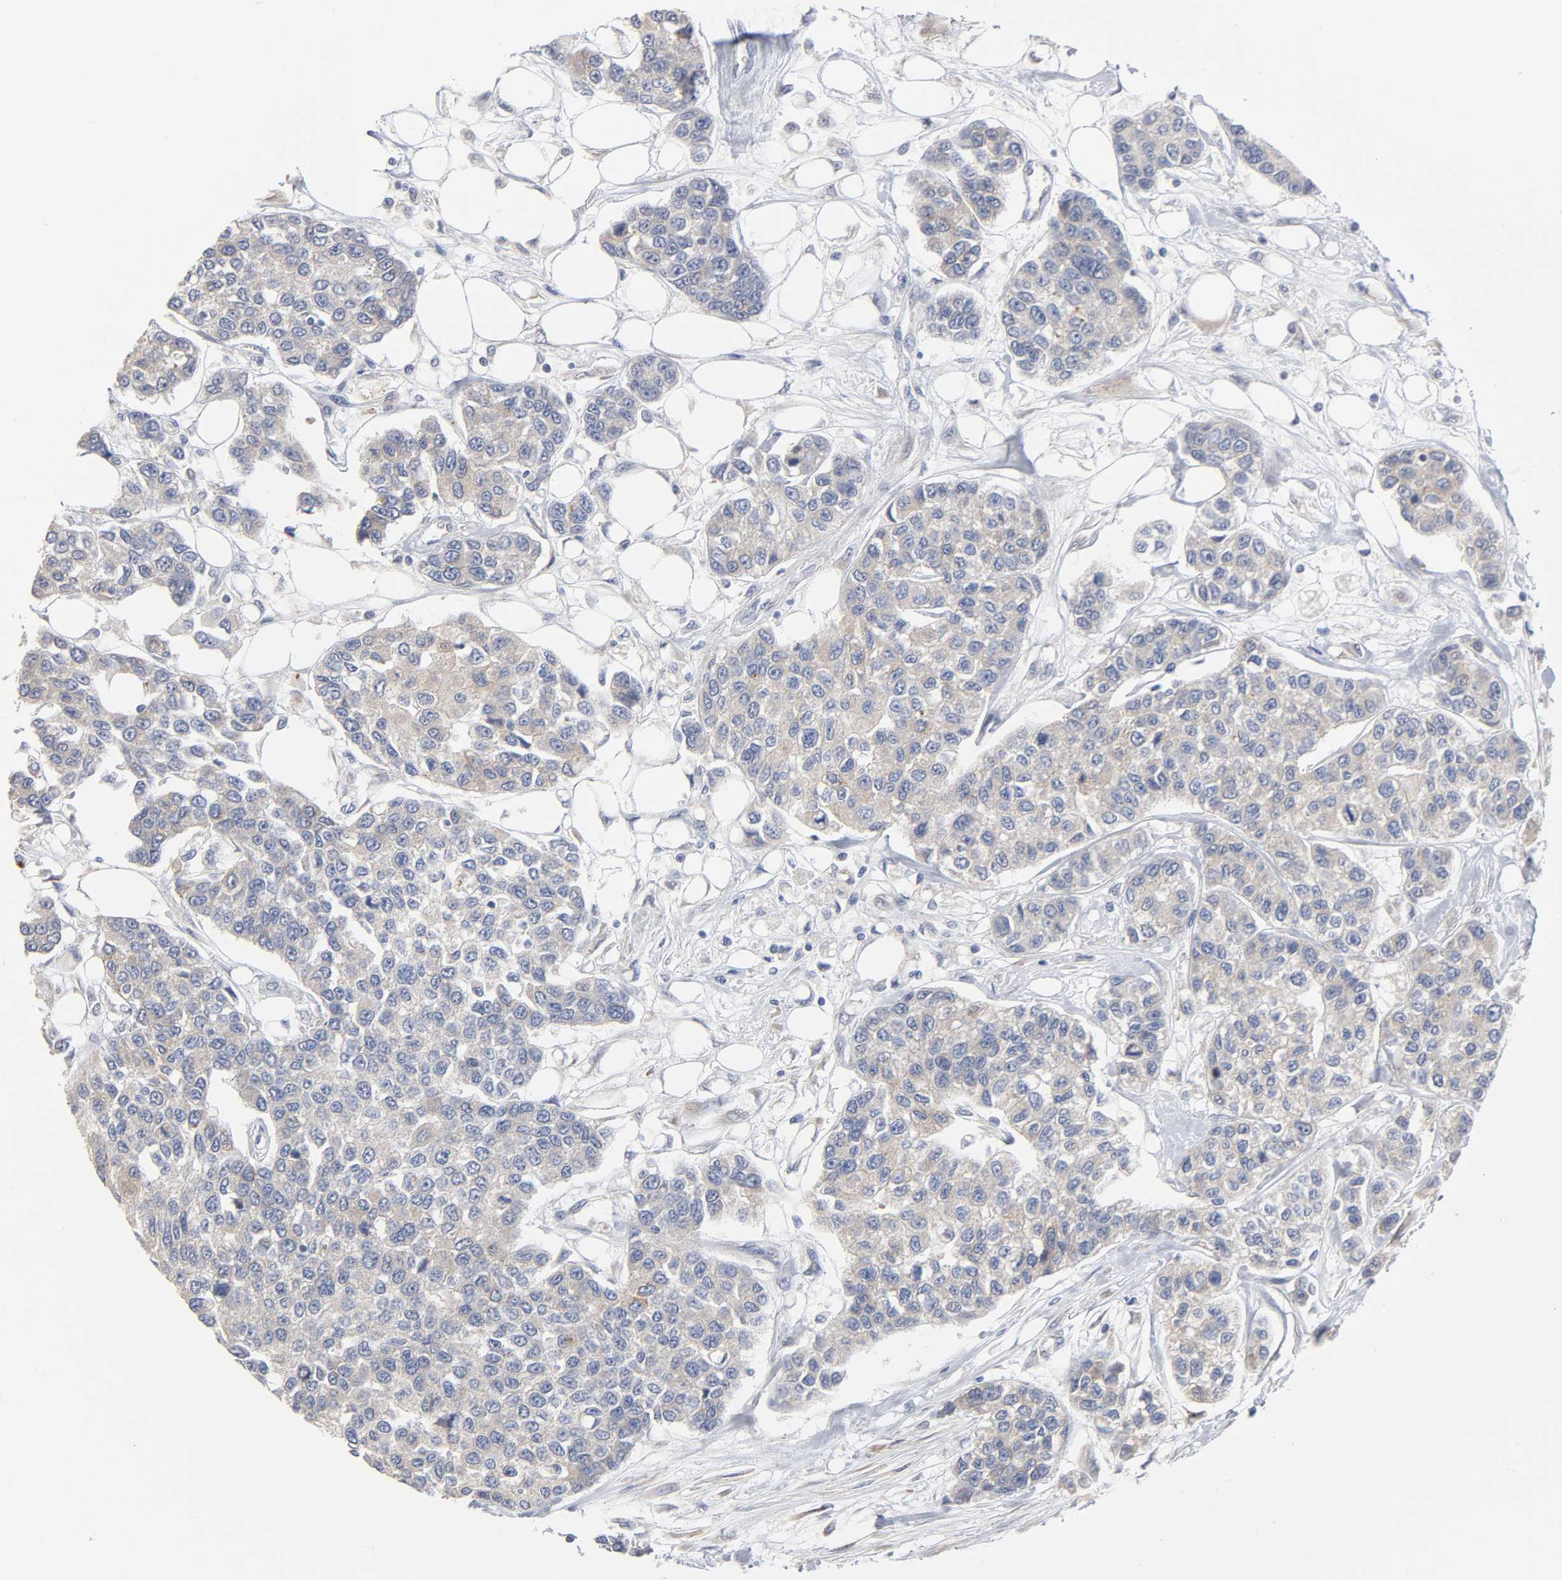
{"staining": {"intensity": "weak", "quantity": ">75%", "location": "cytoplasmic/membranous"}, "tissue": "breast cancer", "cell_type": "Tumor cells", "image_type": "cancer", "snomed": [{"axis": "morphology", "description": "Duct carcinoma"}, {"axis": "topography", "description": "Breast"}], "caption": "Weak cytoplasmic/membranous protein staining is present in about >75% of tumor cells in invasive ductal carcinoma (breast).", "gene": "AK7", "patient": {"sex": "female", "age": 51}}